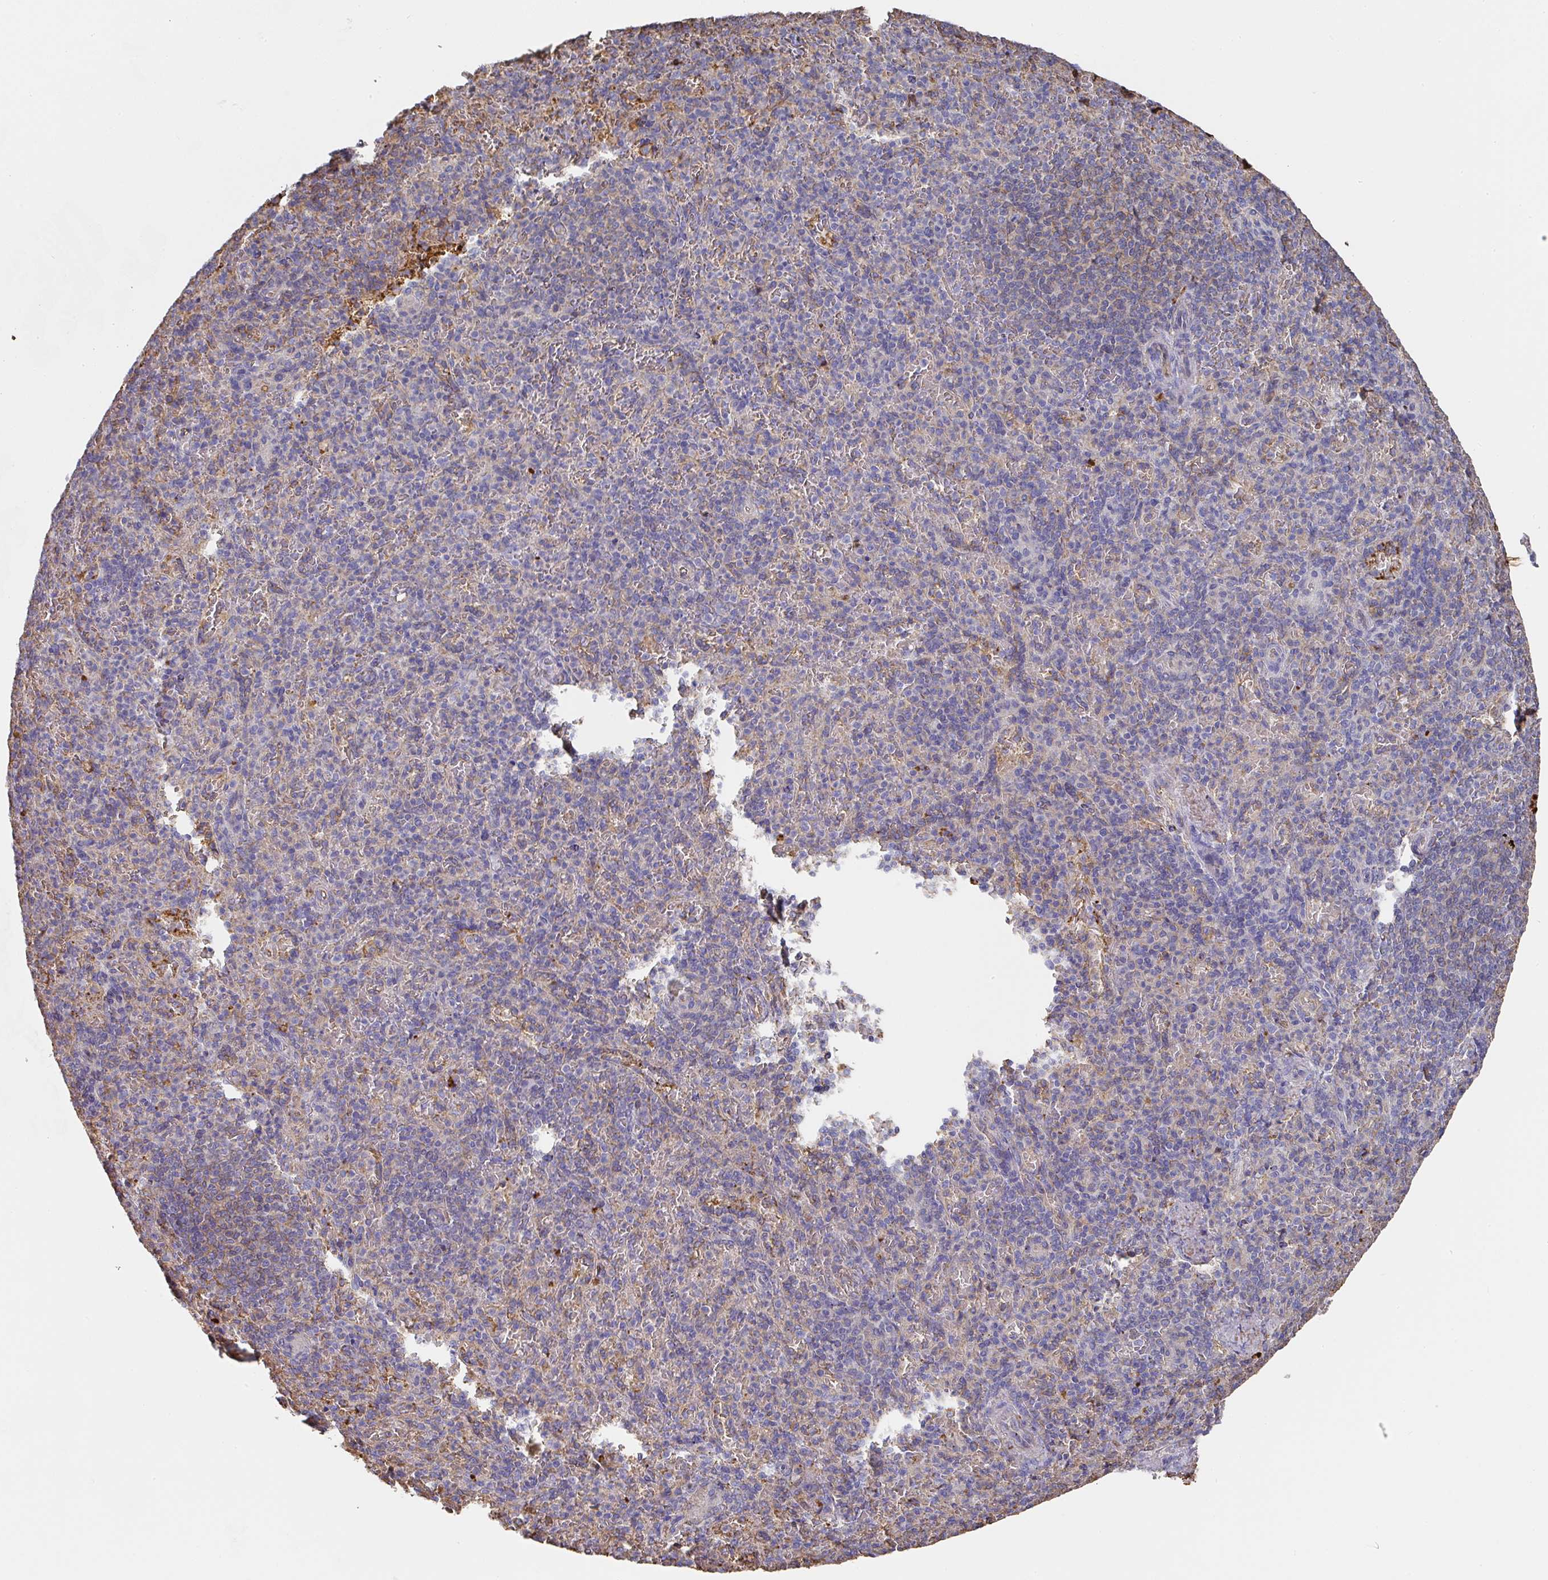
{"staining": {"intensity": "negative", "quantity": "none", "location": "none"}, "tissue": "spleen", "cell_type": "Cells in red pulp", "image_type": "normal", "snomed": [{"axis": "morphology", "description": "Normal tissue, NOS"}, {"axis": "topography", "description": "Spleen"}], "caption": "A high-resolution micrograph shows immunohistochemistry staining of unremarkable spleen, which displays no significant staining in cells in red pulp.", "gene": "ALB", "patient": {"sex": "female", "age": 74}}